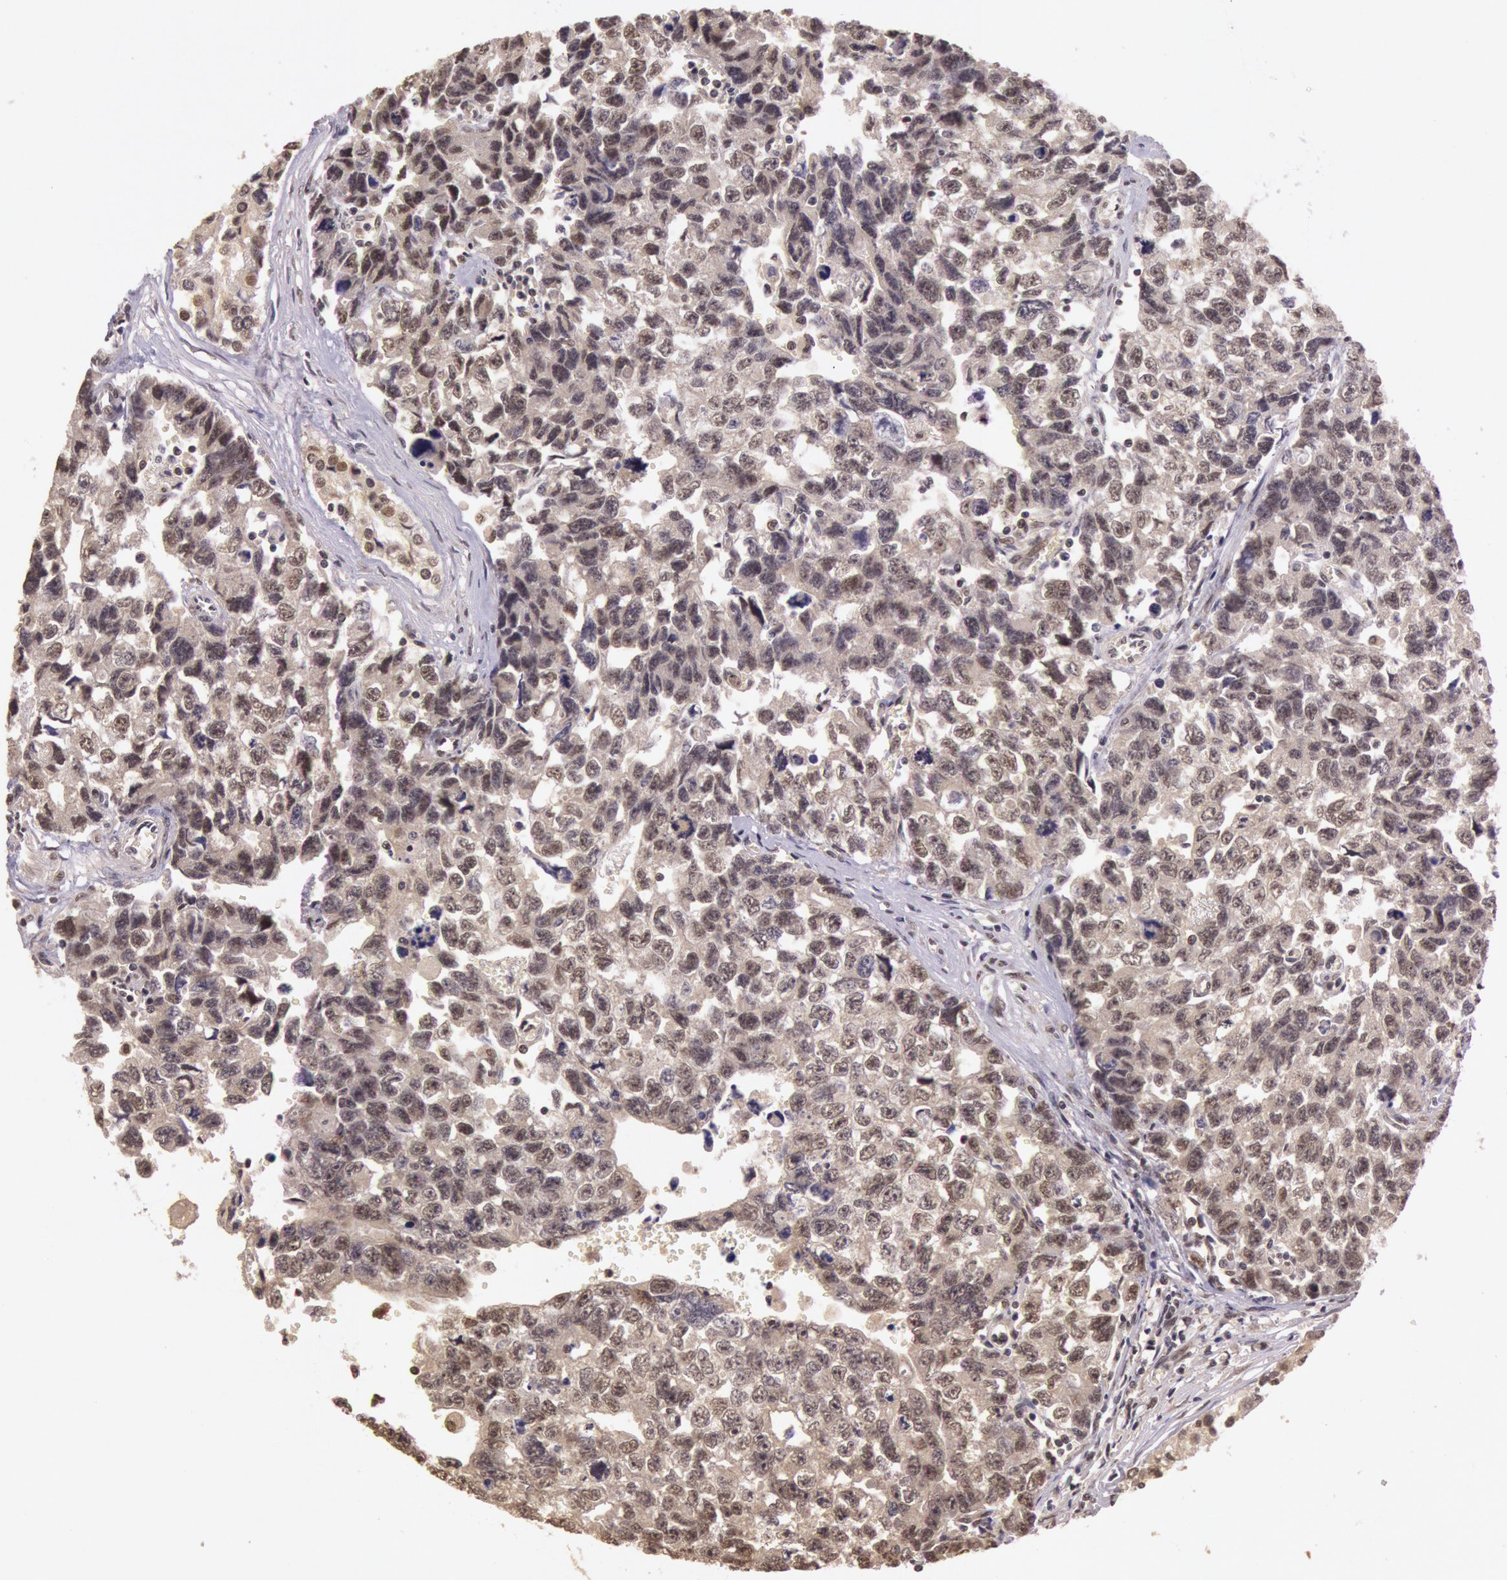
{"staining": {"intensity": "negative", "quantity": "none", "location": "none"}, "tissue": "testis cancer", "cell_type": "Tumor cells", "image_type": "cancer", "snomed": [{"axis": "morphology", "description": "Carcinoma, Embryonal, NOS"}, {"axis": "topography", "description": "Testis"}], "caption": "This is a photomicrograph of immunohistochemistry (IHC) staining of testis cancer (embryonal carcinoma), which shows no positivity in tumor cells.", "gene": "RTL10", "patient": {"sex": "male", "age": 31}}